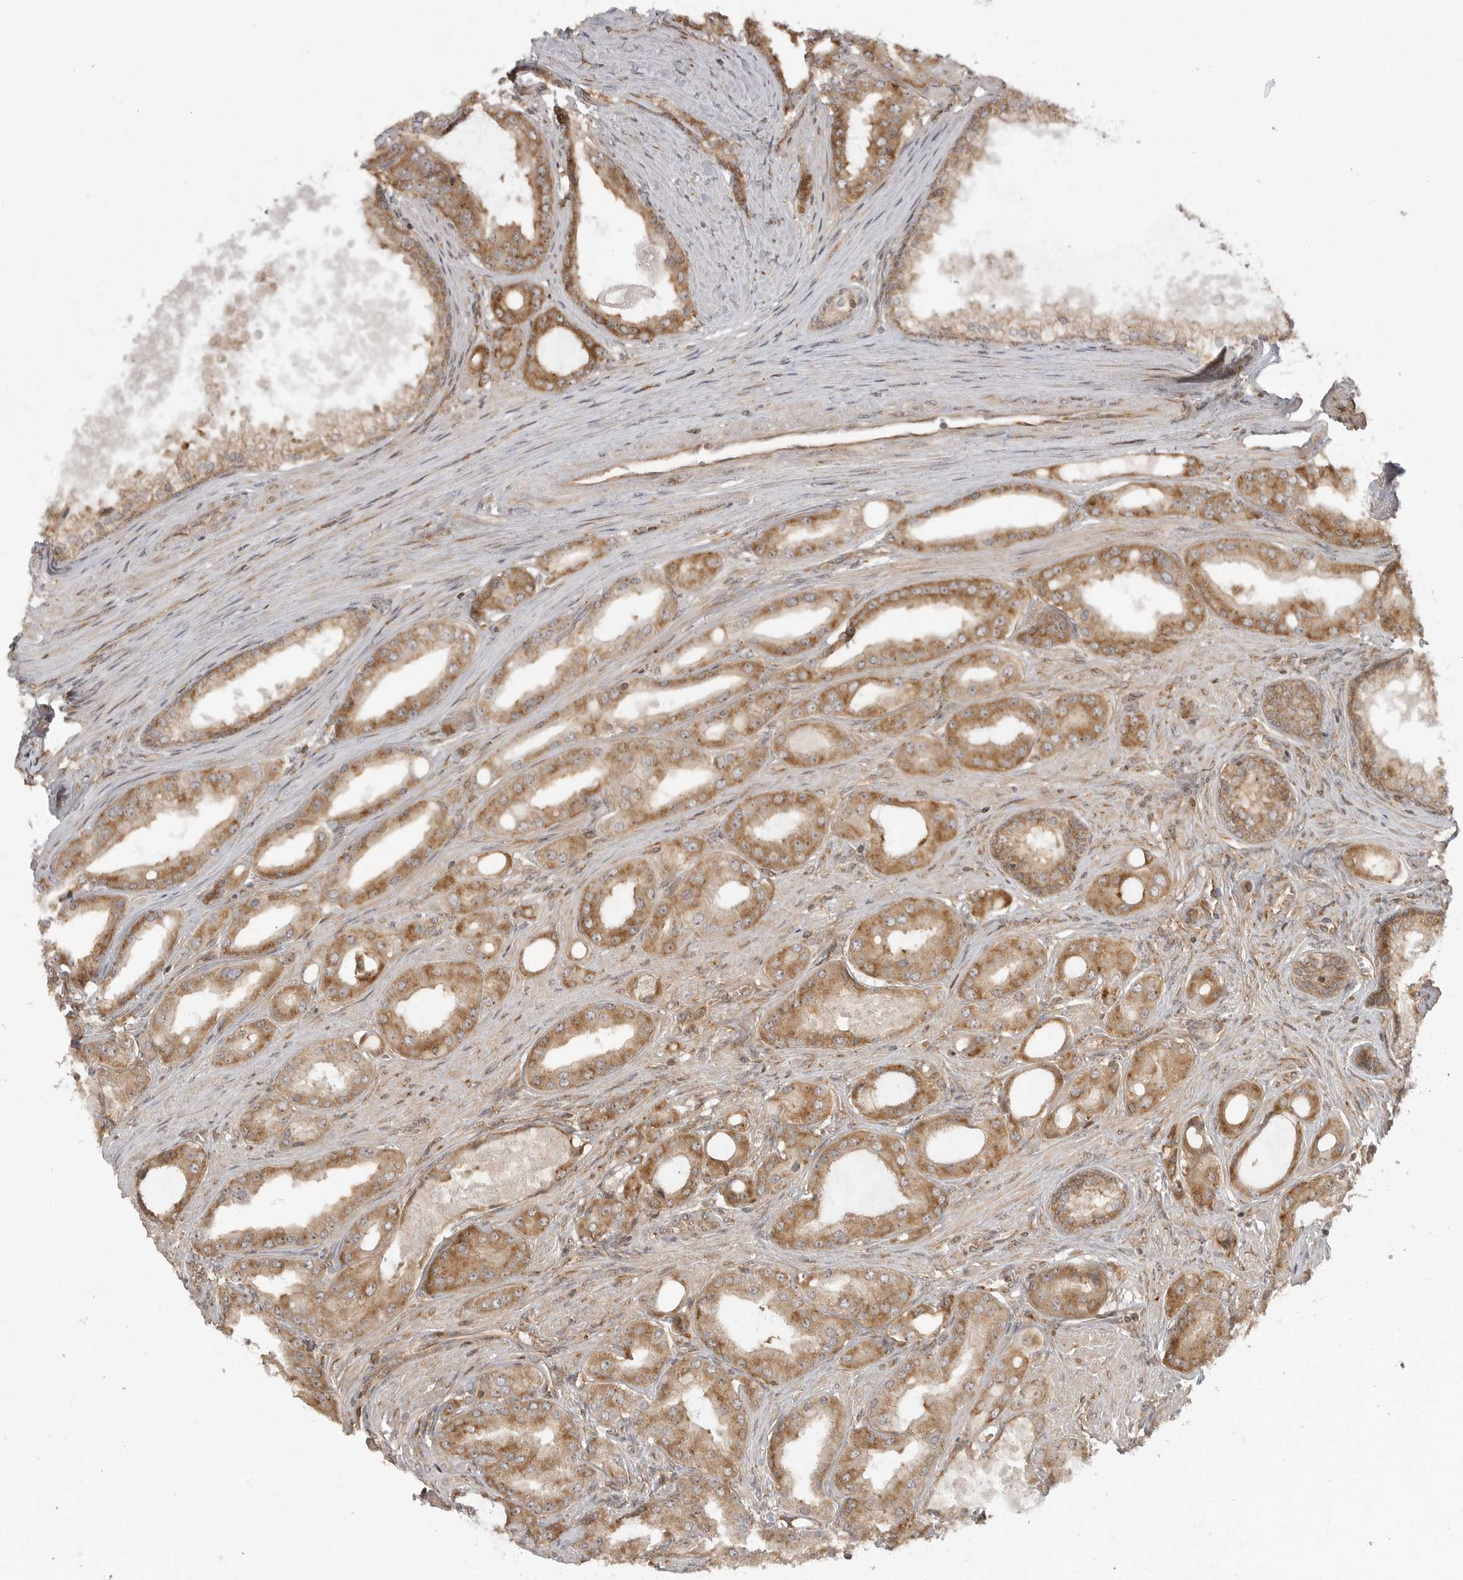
{"staining": {"intensity": "moderate", "quantity": ">75%", "location": "cytoplasmic/membranous"}, "tissue": "prostate cancer", "cell_type": "Tumor cells", "image_type": "cancer", "snomed": [{"axis": "morphology", "description": "Adenocarcinoma, High grade"}, {"axis": "topography", "description": "Prostate"}], "caption": "A photomicrograph of human prostate adenocarcinoma (high-grade) stained for a protein displays moderate cytoplasmic/membranous brown staining in tumor cells.", "gene": "FAT3", "patient": {"sex": "male", "age": 60}}